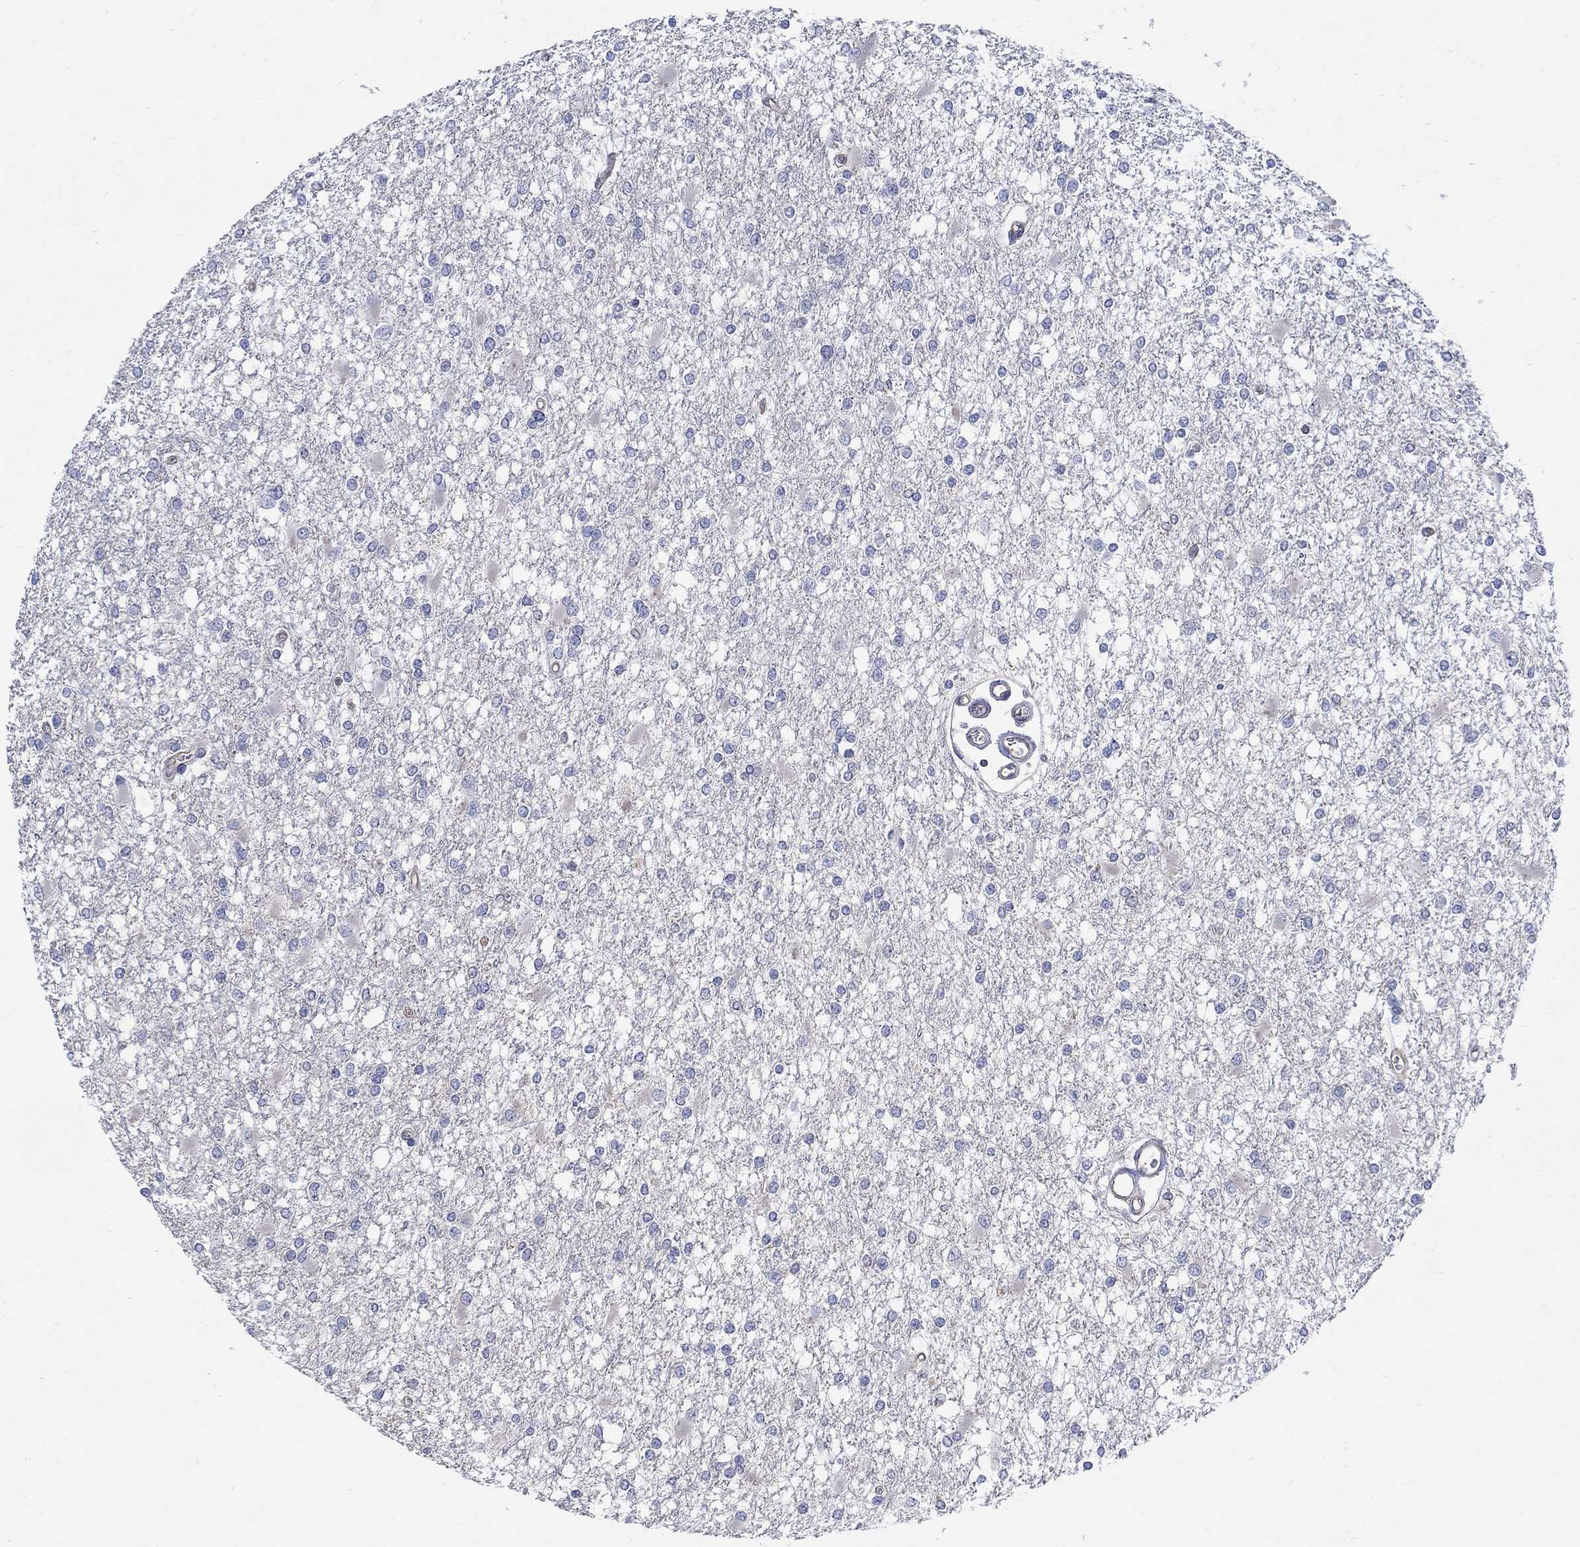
{"staining": {"intensity": "negative", "quantity": "none", "location": "none"}, "tissue": "glioma", "cell_type": "Tumor cells", "image_type": "cancer", "snomed": [{"axis": "morphology", "description": "Glioma, malignant, High grade"}, {"axis": "topography", "description": "Cerebral cortex"}], "caption": "Tumor cells are negative for protein expression in human glioma. The staining is performed using DAB (3,3'-diaminobenzidine) brown chromogen with nuclei counter-stained in using hematoxylin.", "gene": "TEKT3", "patient": {"sex": "male", "age": 79}}